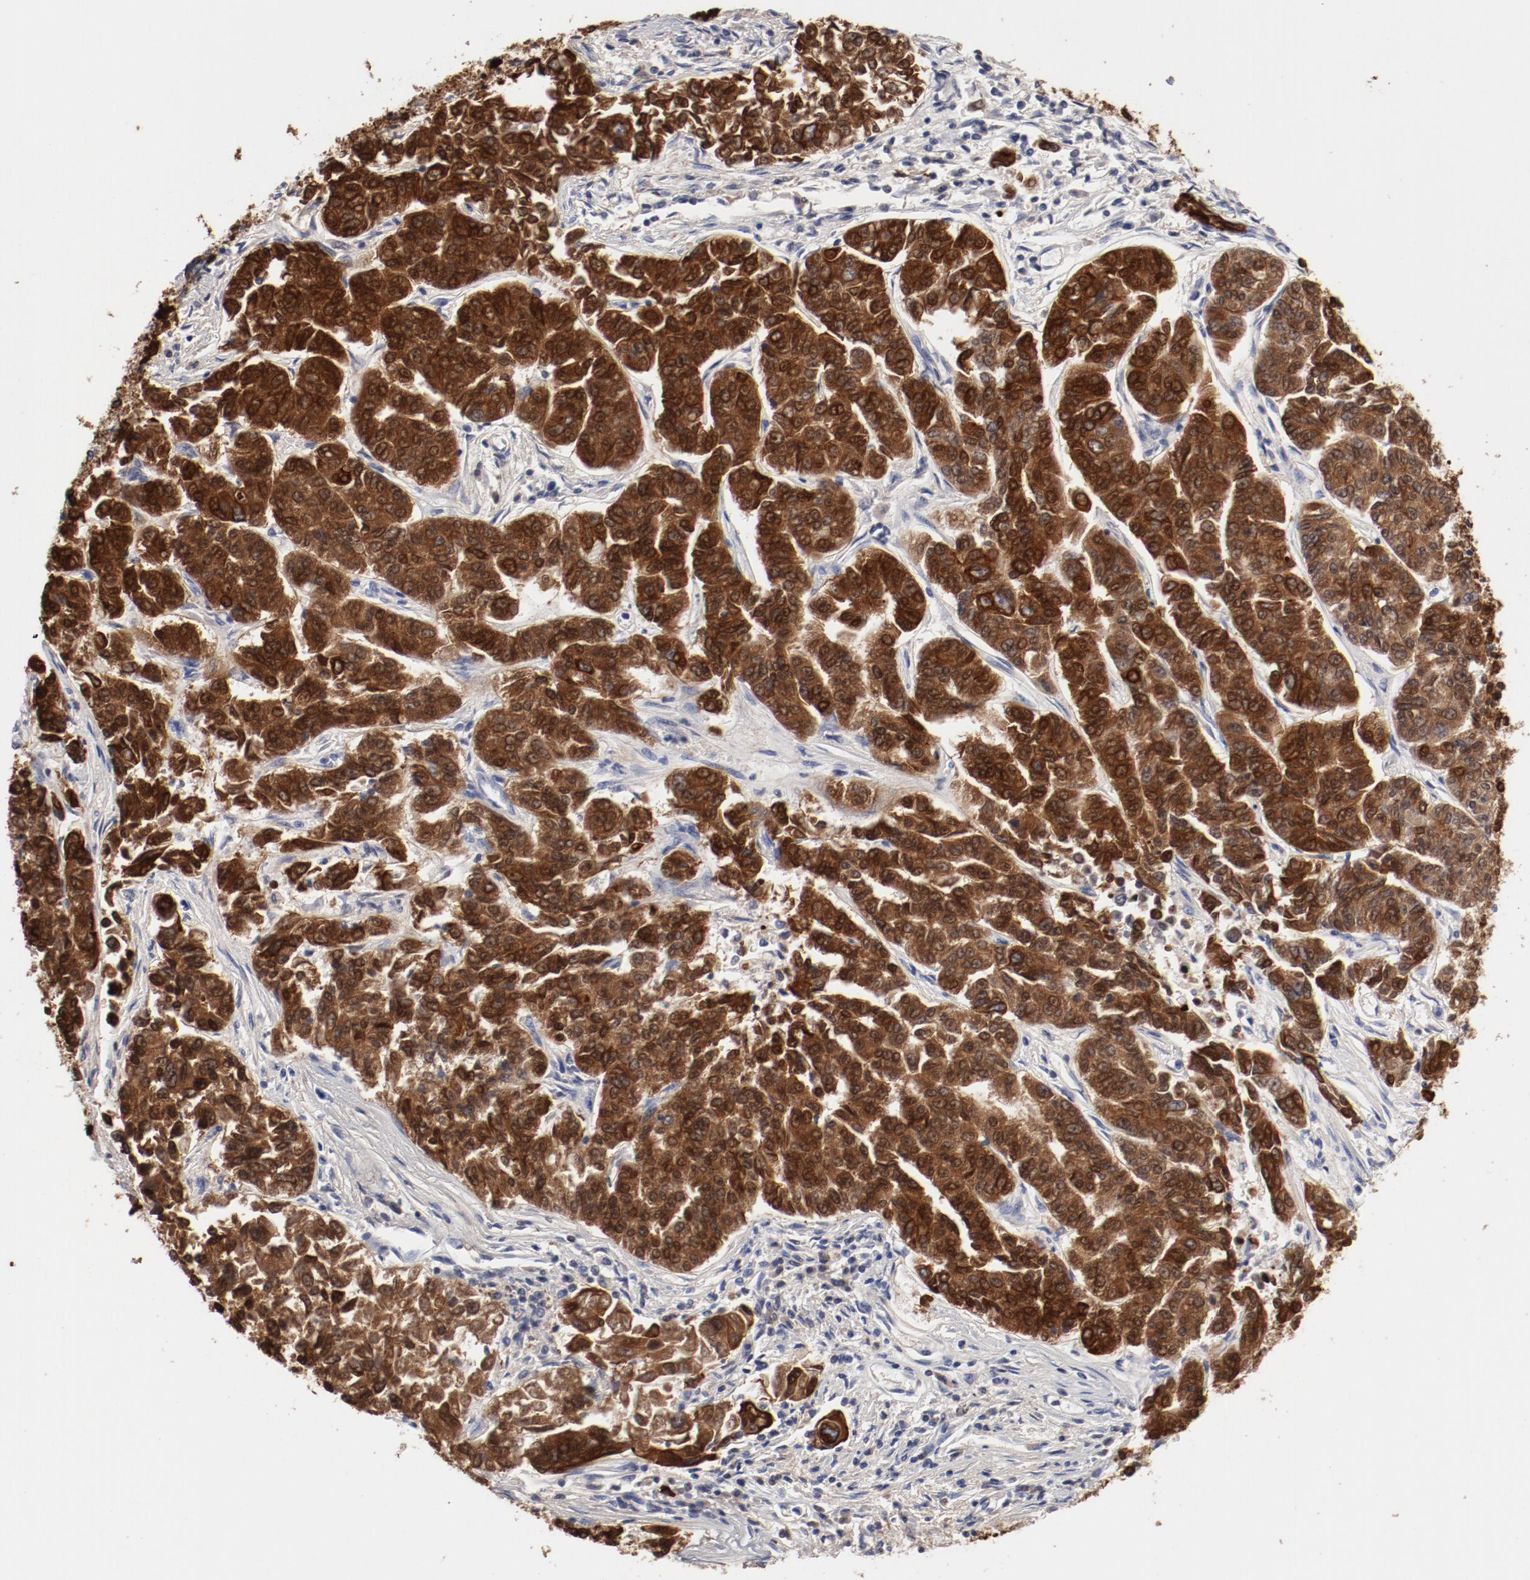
{"staining": {"intensity": "strong", "quantity": ">75%", "location": "cytoplasmic/membranous"}, "tissue": "lung cancer", "cell_type": "Tumor cells", "image_type": "cancer", "snomed": [{"axis": "morphology", "description": "Adenocarcinoma, NOS"}, {"axis": "topography", "description": "Lung"}], "caption": "Strong cytoplasmic/membranous protein staining is identified in about >75% of tumor cells in lung cancer.", "gene": "TSPAN6", "patient": {"sex": "male", "age": 84}}